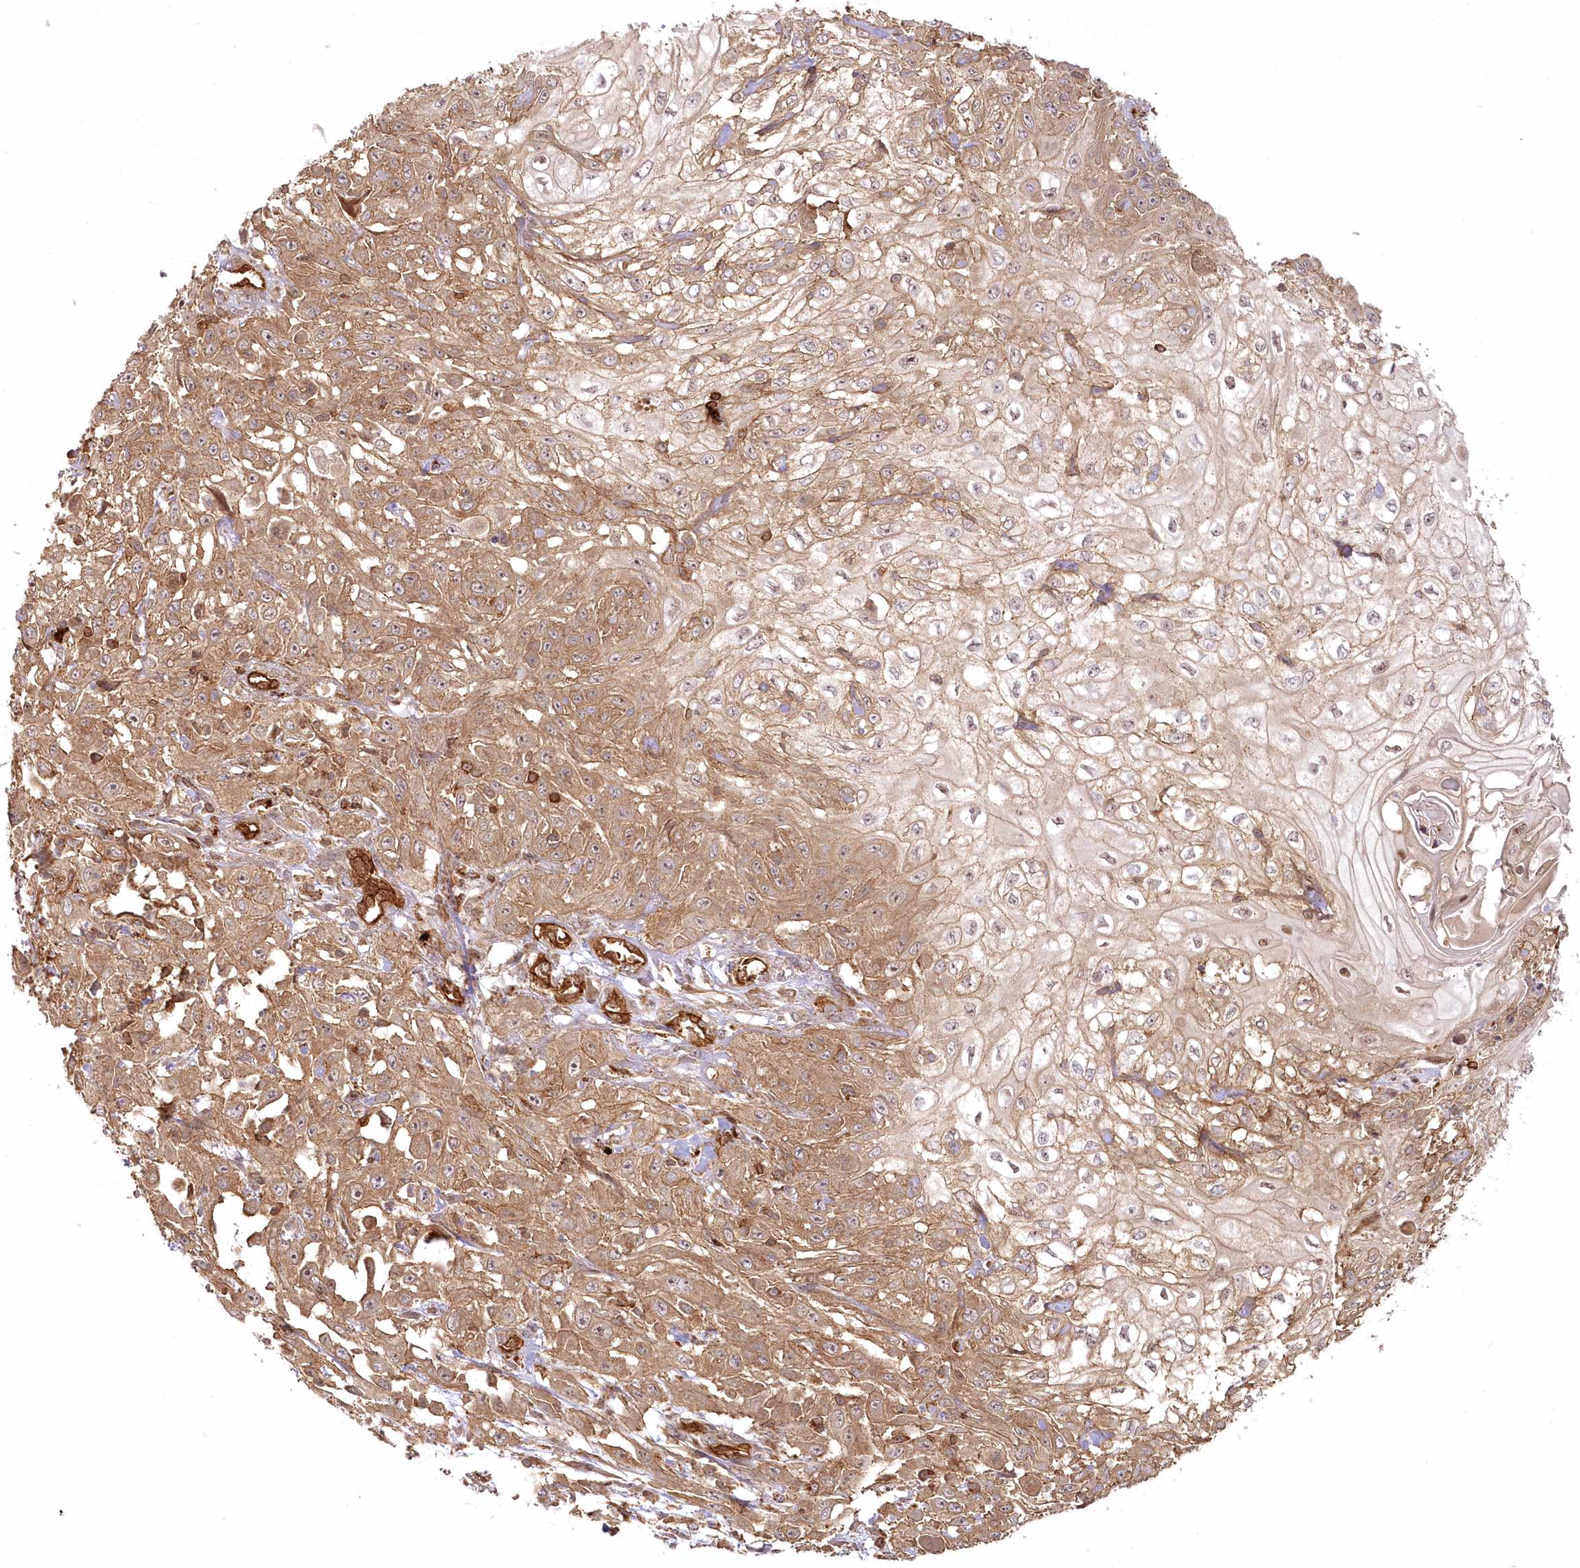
{"staining": {"intensity": "moderate", "quantity": ">75%", "location": "cytoplasmic/membranous"}, "tissue": "skin cancer", "cell_type": "Tumor cells", "image_type": "cancer", "snomed": [{"axis": "morphology", "description": "Squamous cell carcinoma, NOS"}, {"axis": "morphology", "description": "Squamous cell carcinoma, metastatic, NOS"}, {"axis": "topography", "description": "Skin"}, {"axis": "topography", "description": "Lymph node"}], "caption": "A brown stain labels moderate cytoplasmic/membranous positivity of a protein in skin cancer (squamous cell carcinoma) tumor cells. The staining was performed using DAB (3,3'-diaminobenzidine) to visualize the protein expression in brown, while the nuclei were stained in blue with hematoxylin (Magnification: 20x).", "gene": "RGCC", "patient": {"sex": "male", "age": 75}}